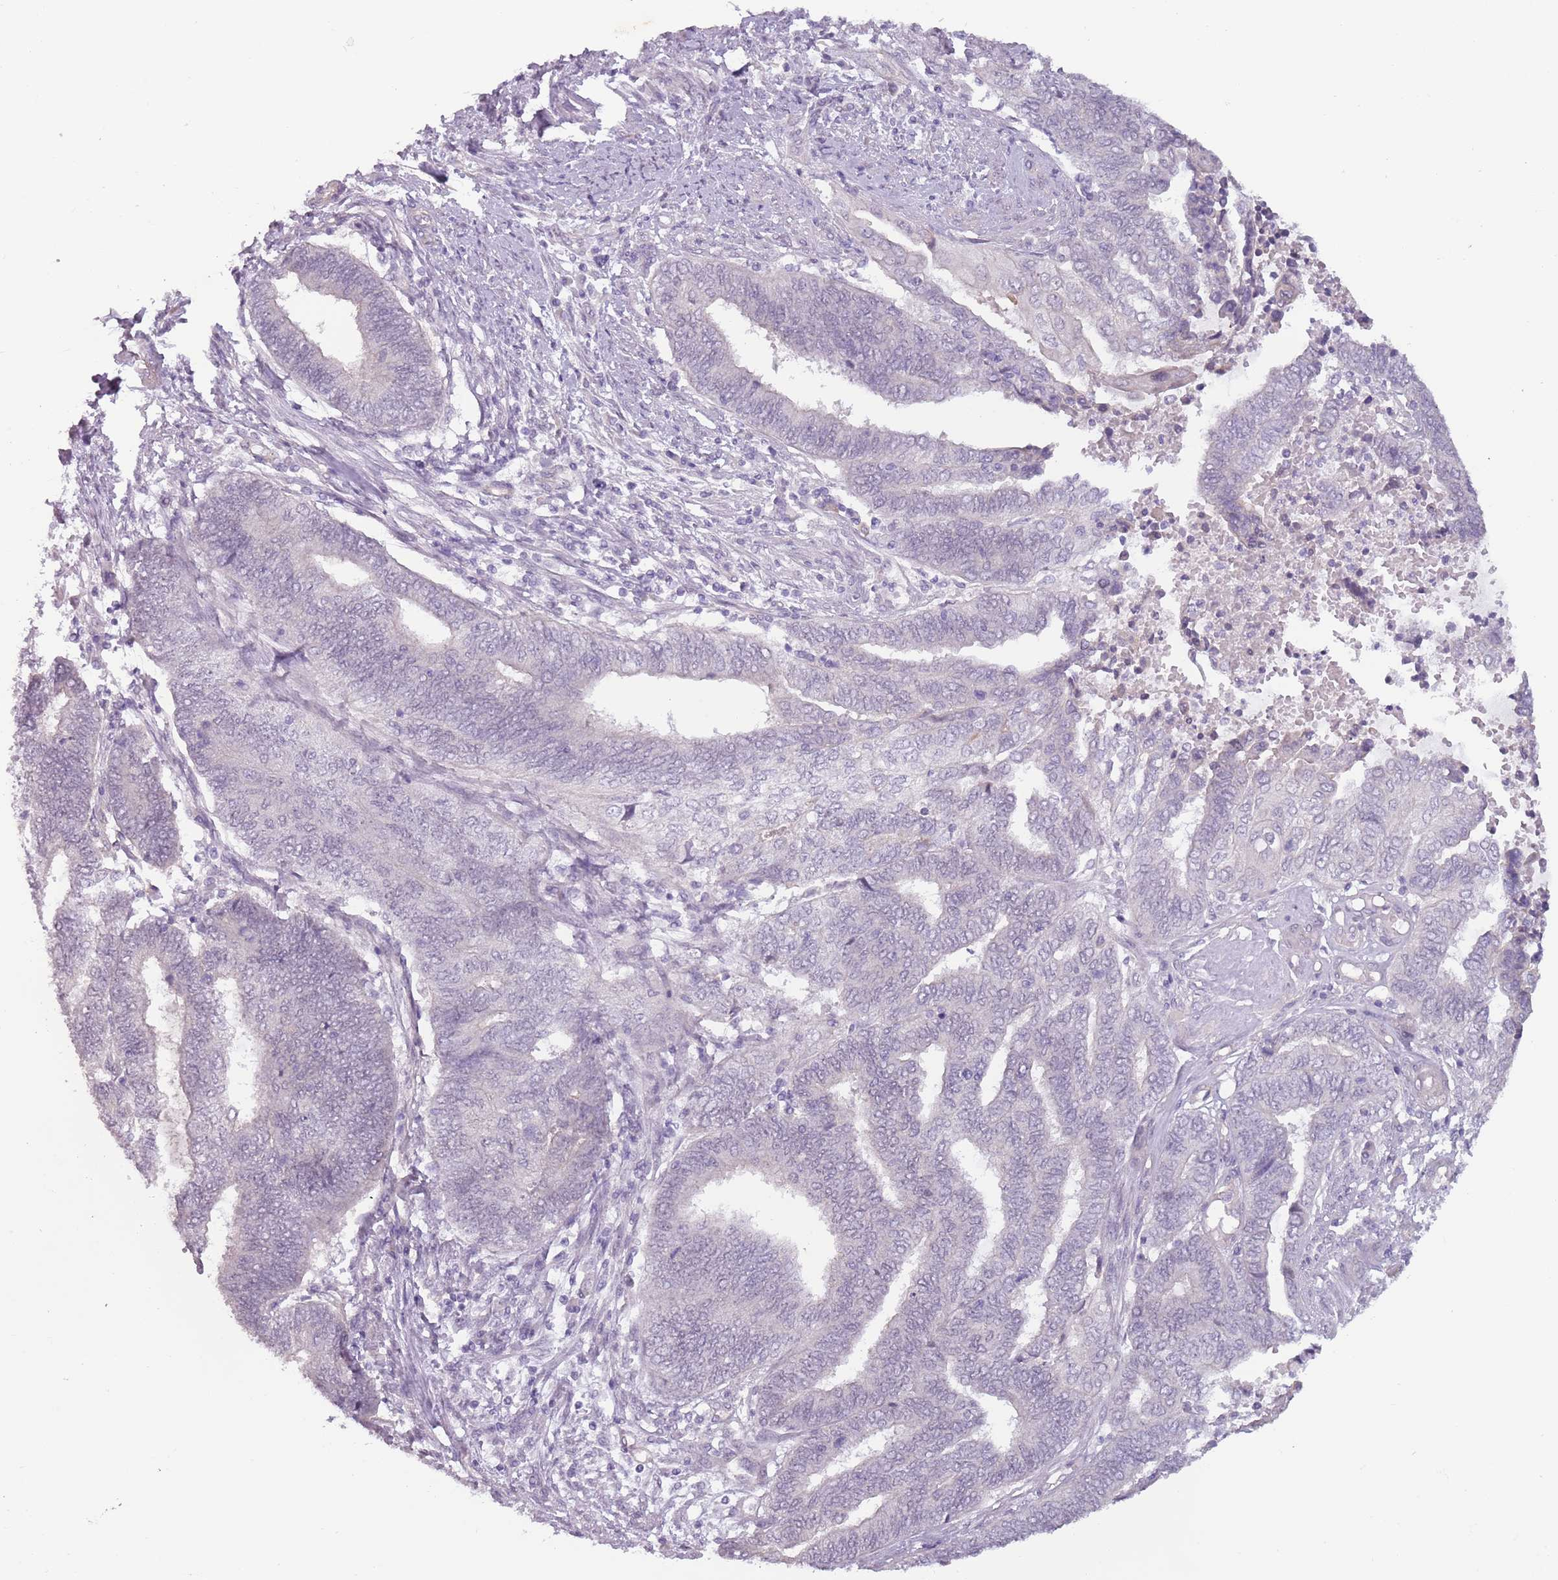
{"staining": {"intensity": "negative", "quantity": "none", "location": "none"}, "tissue": "endometrial cancer", "cell_type": "Tumor cells", "image_type": "cancer", "snomed": [{"axis": "morphology", "description": "Adenocarcinoma, NOS"}, {"axis": "topography", "description": "Uterus"}, {"axis": "topography", "description": "Endometrium"}], "caption": "A high-resolution photomicrograph shows IHC staining of endometrial adenocarcinoma, which demonstrates no significant positivity in tumor cells.", "gene": "RFX2", "patient": {"sex": "female", "age": 70}}